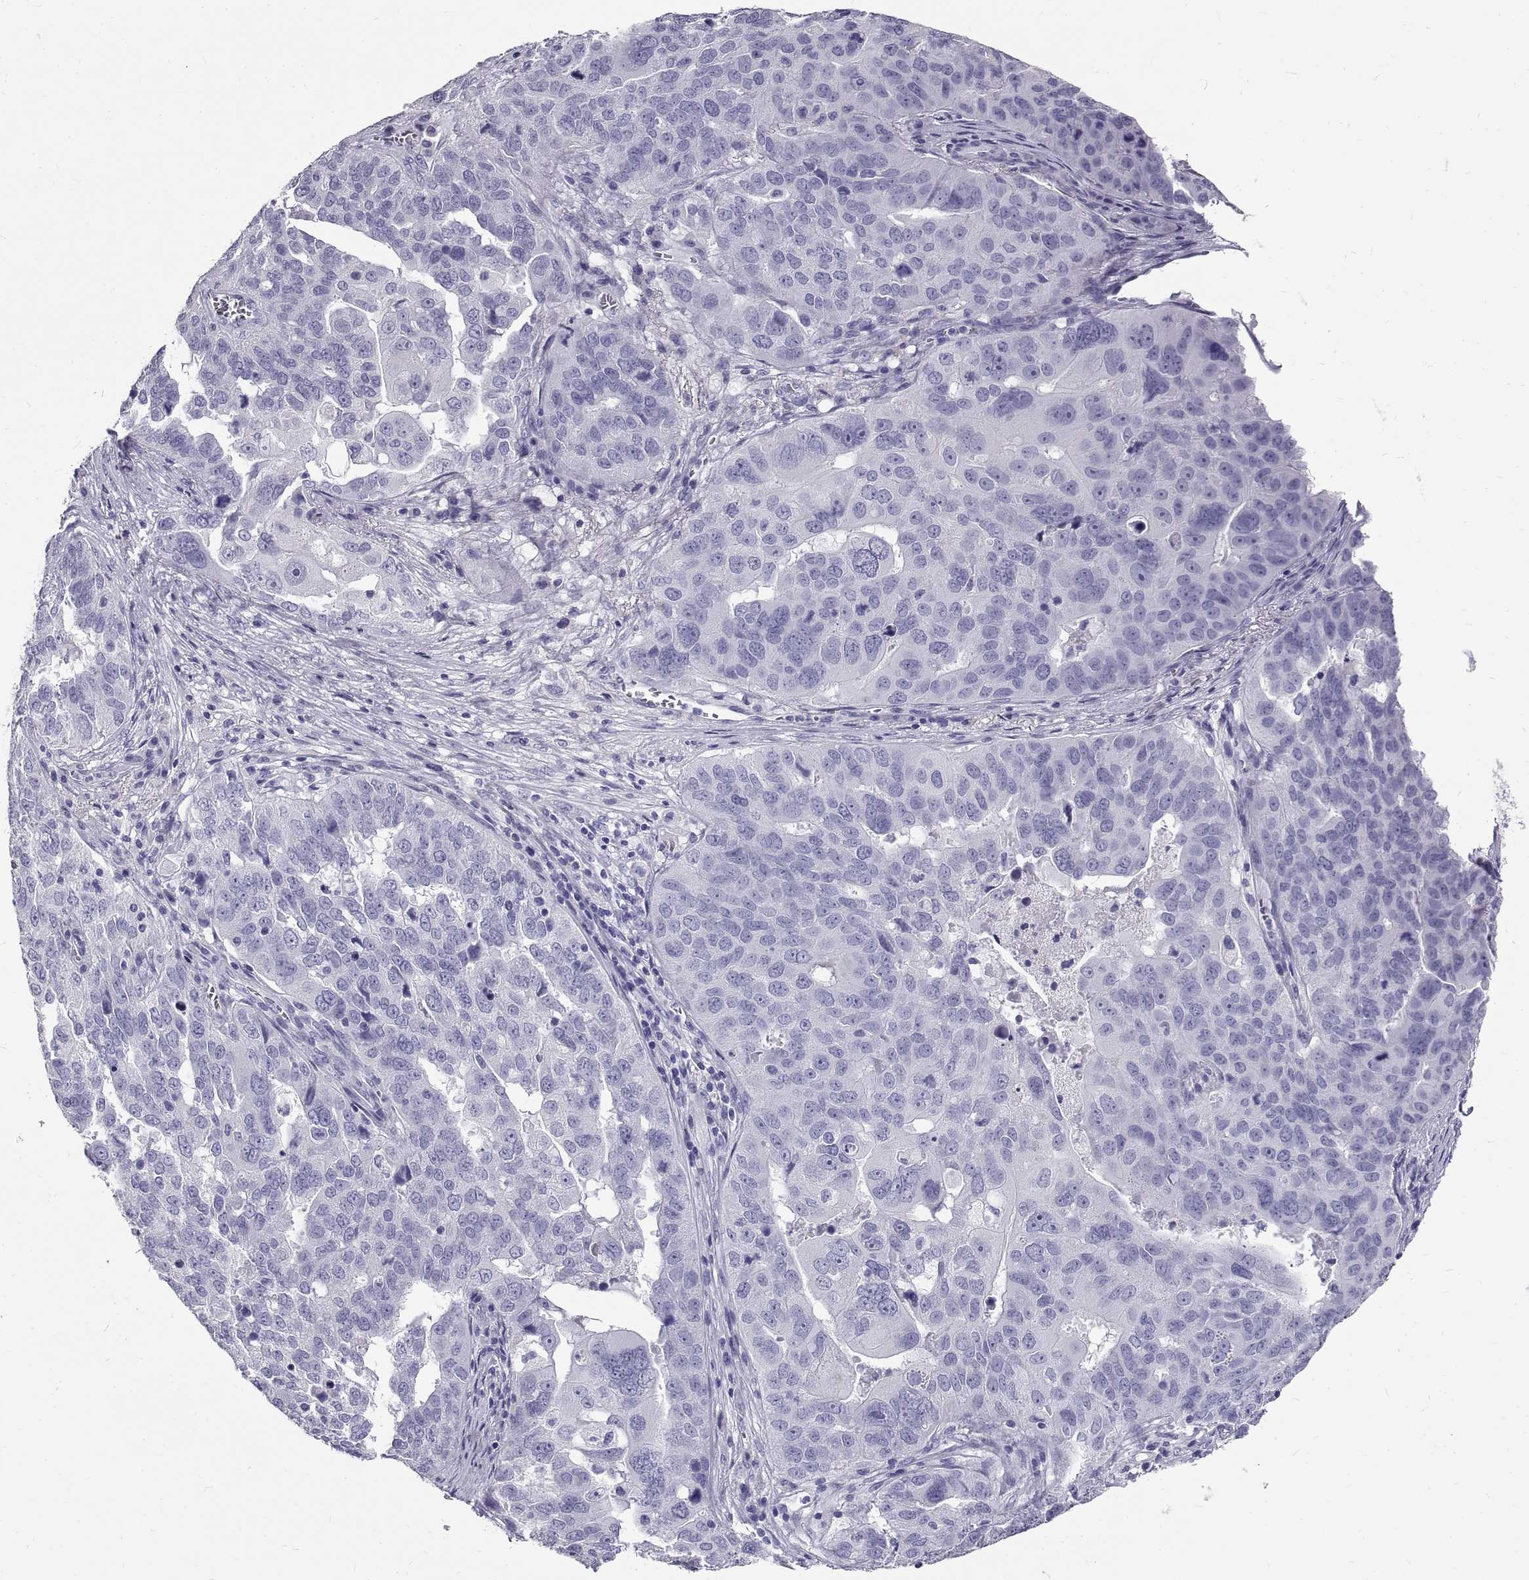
{"staining": {"intensity": "negative", "quantity": "none", "location": "none"}, "tissue": "ovarian cancer", "cell_type": "Tumor cells", "image_type": "cancer", "snomed": [{"axis": "morphology", "description": "Carcinoma, endometroid"}, {"axis": "topography", "description": "Soft tissue"}, {"axis": "topography", "description": "Ovary"}], "caption": "IHC of ovarian cancer (endometroid carcinoma) exhibits no expression in tumor cells.", "gene": "GNG12", "patient": {"sex": "female", "age": 52}}